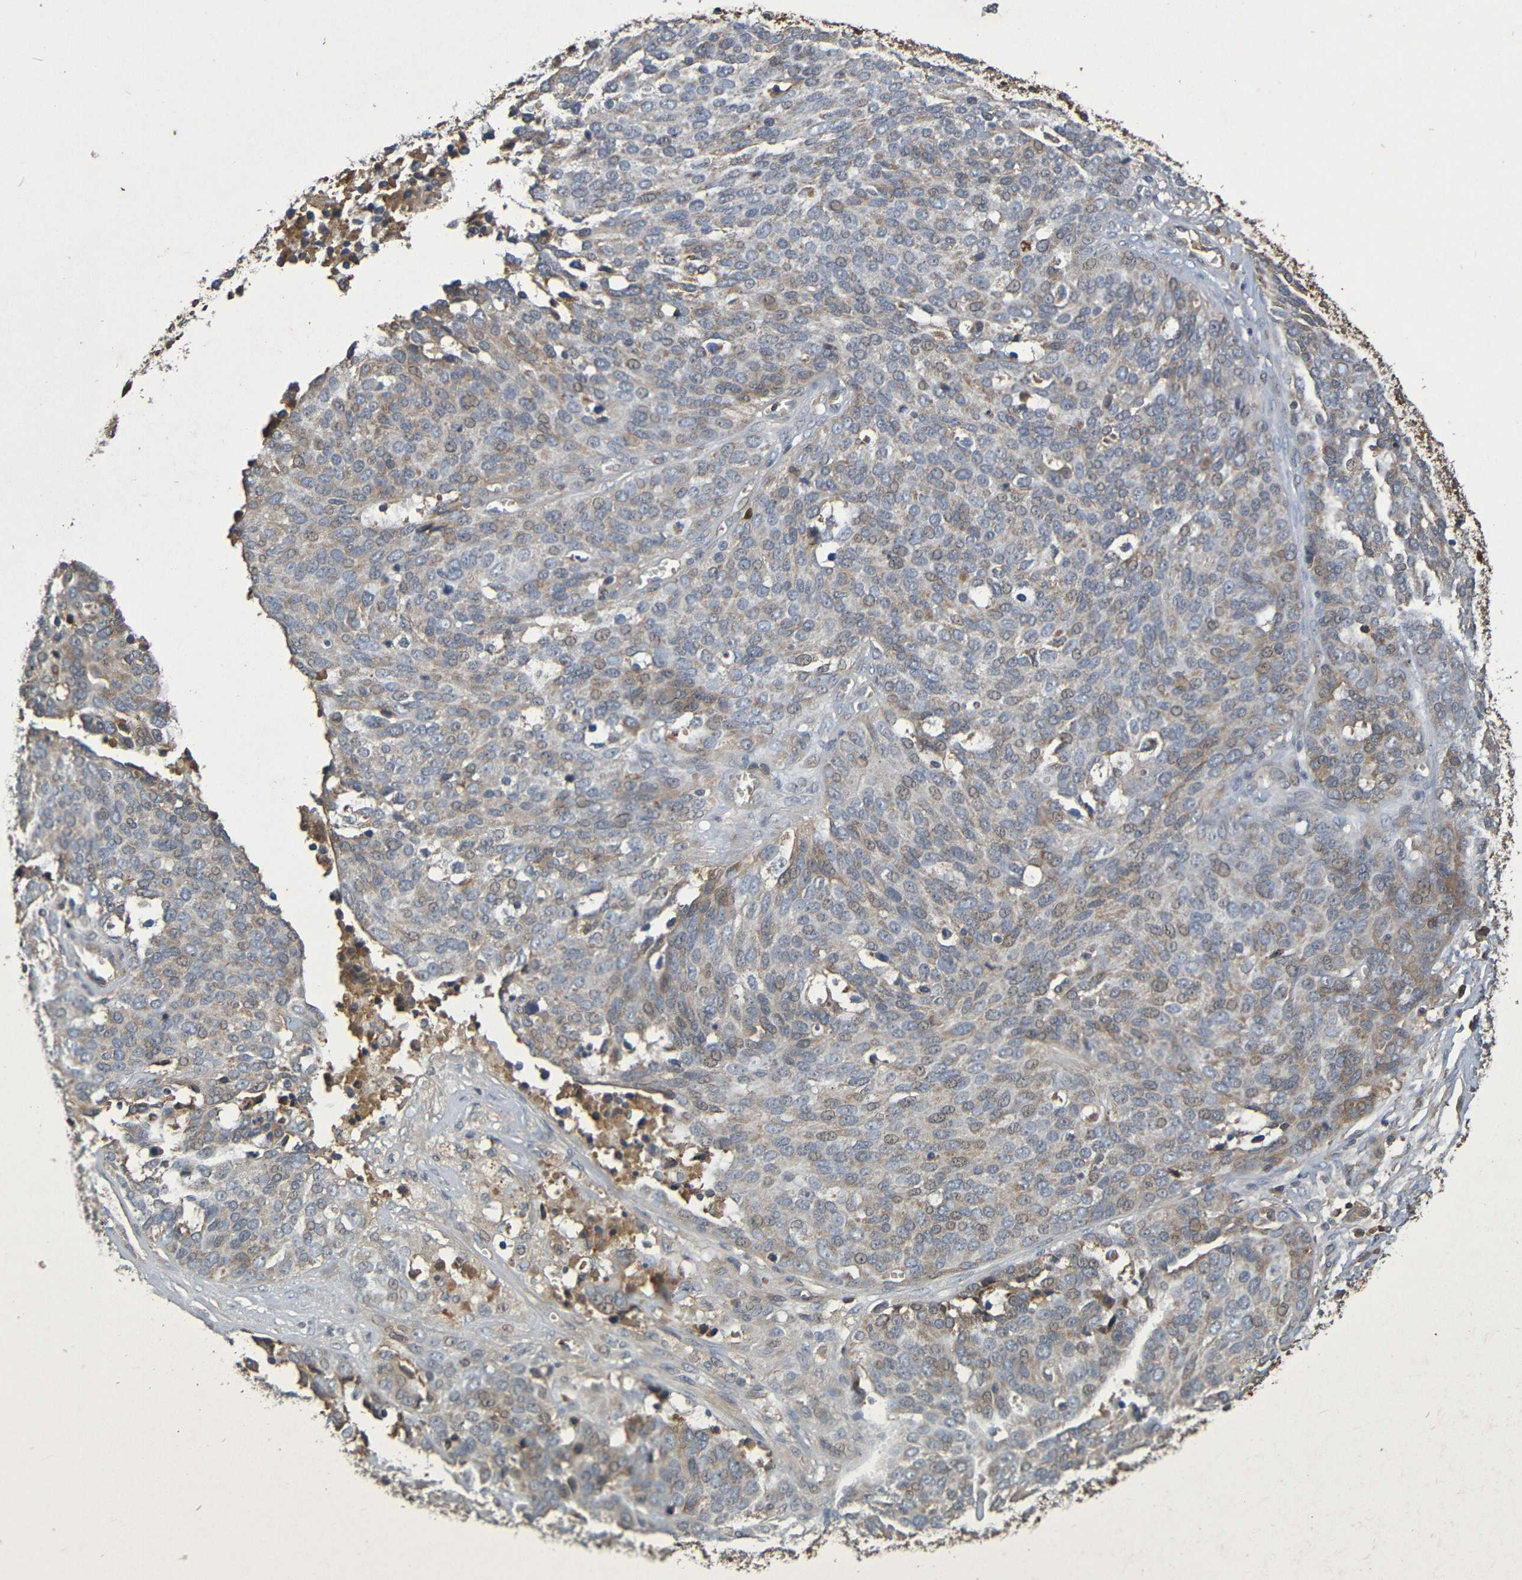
{"staining": {"intensity": "weak", "quantity": "25%-75%", "location": "cytoplasmic/membranous,nuclear"}, "tissue": "ovarian cancer", "cell_type": "Tumor cells", "image_type": "cancer", "snomed": [{"axis": "morphology", "description": "Cystadenocarcinoma, serous, NOS"}, {"axis": "topography", "description": "Ovary"}], "caption": "Weak cytoplasmic/membranous and nuclear positivity for a protein is present in about 25%-75% of tumor cells of serous cystadenocarcinoma (ovarian) using IHC.", "gene": "C1QA", "patient": {"sex": "female", "age": 44}}